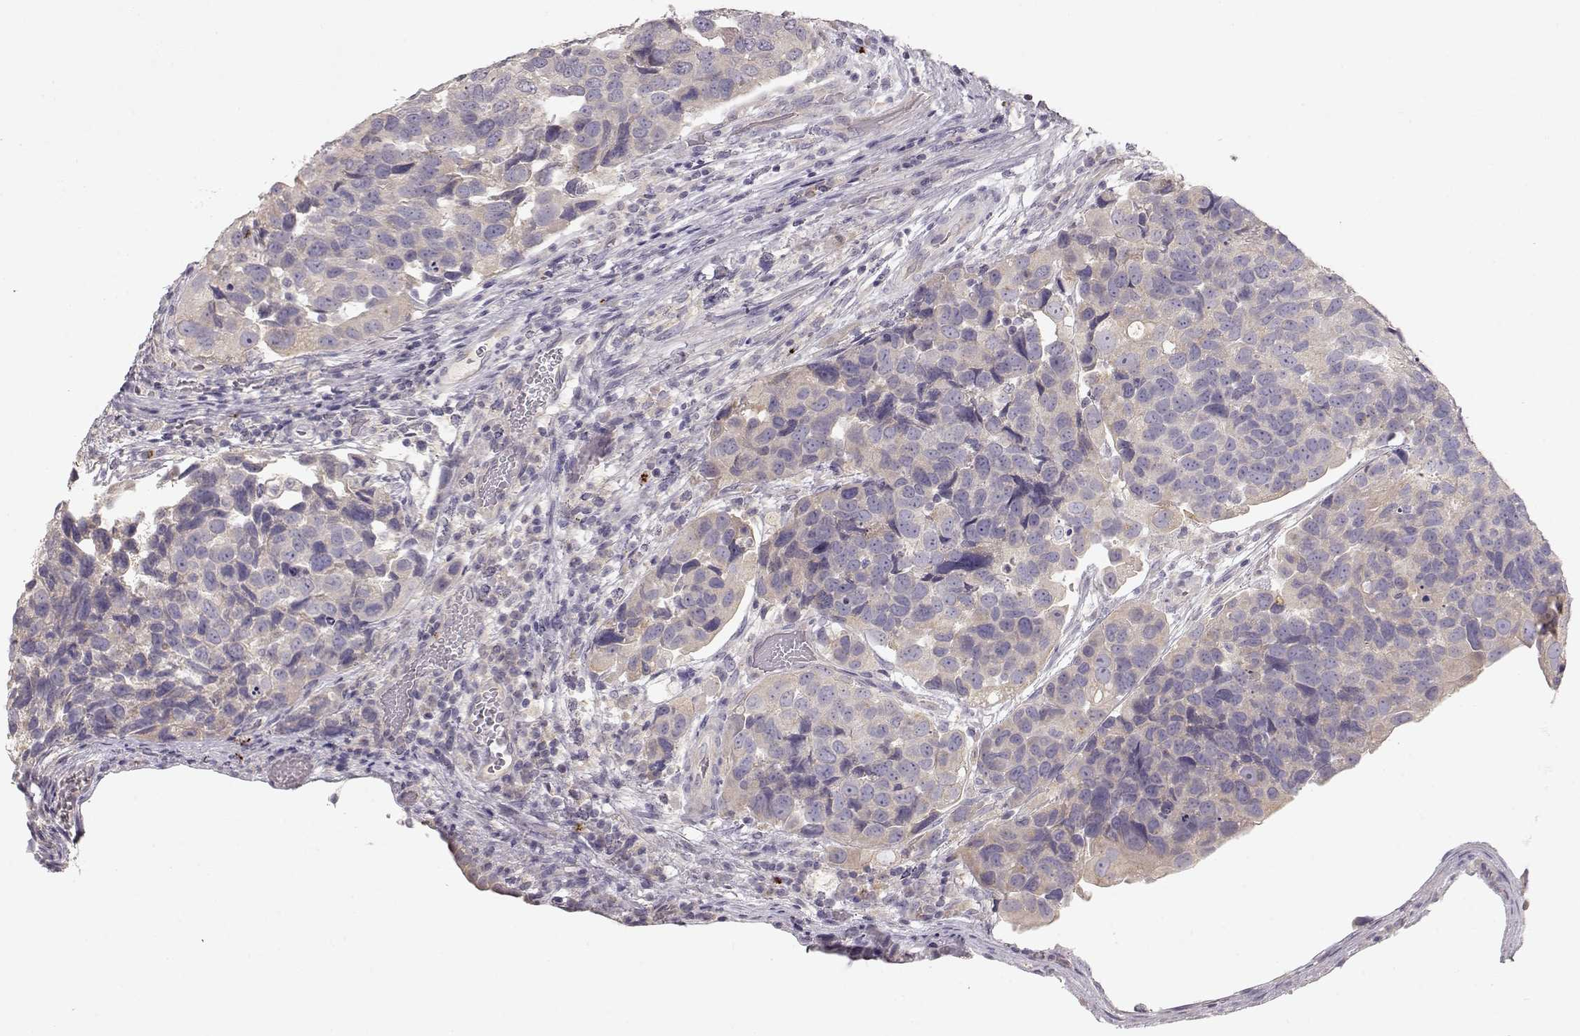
{"staining": {"intensity": "weak", "quantity": ">75%", "location": "cytoplasmic/membranous"}, "tissue": "urothelial cancer", "cell_type": "Tumor cells", "image_type": "cancer", "snomed": [{"axis": "morphology", "description": "Urothelial carcinoma, High grade"}, {"axis": "topography", "description": "Urinary bladder"}], "caption": "Tumor cells display weak cytoplasmic/membranous positivity in approximately >75% of cells in urothelial cancer.", "gene": "ARHGAP8", "patient": {"sex": "male", "age": 60}}